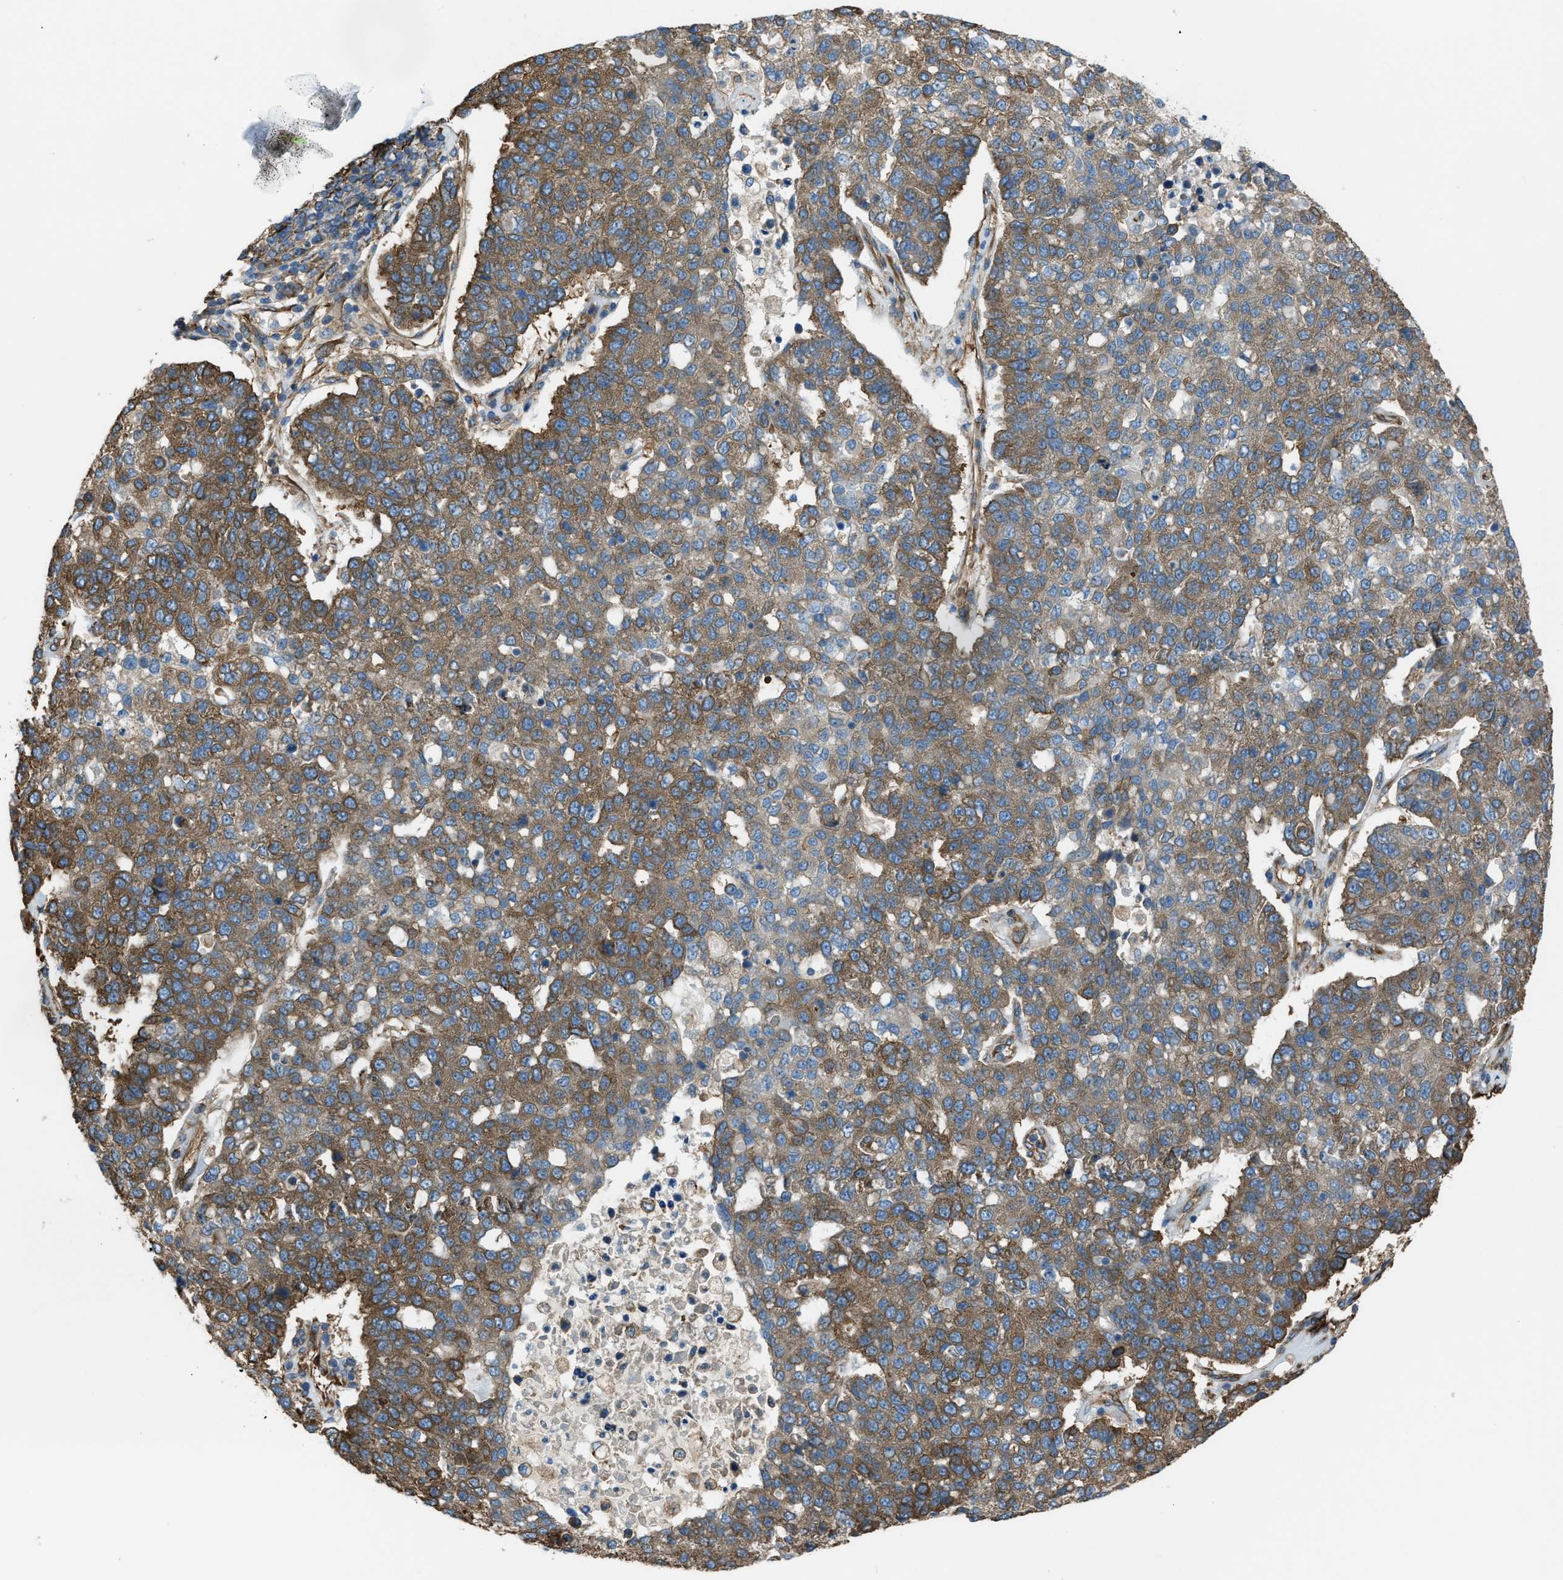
{"staining": {"intensity": "moderate", "quantity": ">75%", "location": "cytoplasmic/membranous"}, "tissue": "pancreatic cancer", "cell_type": "Tumor cells", "image_type": "cancer", "snomed": [{"axis": "morphology", "description": "Adenocarcinoma, NOS"}, {"axis": "topography", "description": "Pancreas"}], "caption": "Protein expression by immunohistochemistry exhibits moderate cytoplasmic/membranous staining in about >75% of tumor cells in pancreatic cancer (adenocarcinoma).", "gene": "TRPC1", "patient": {"sex": "female", "age": 61}}